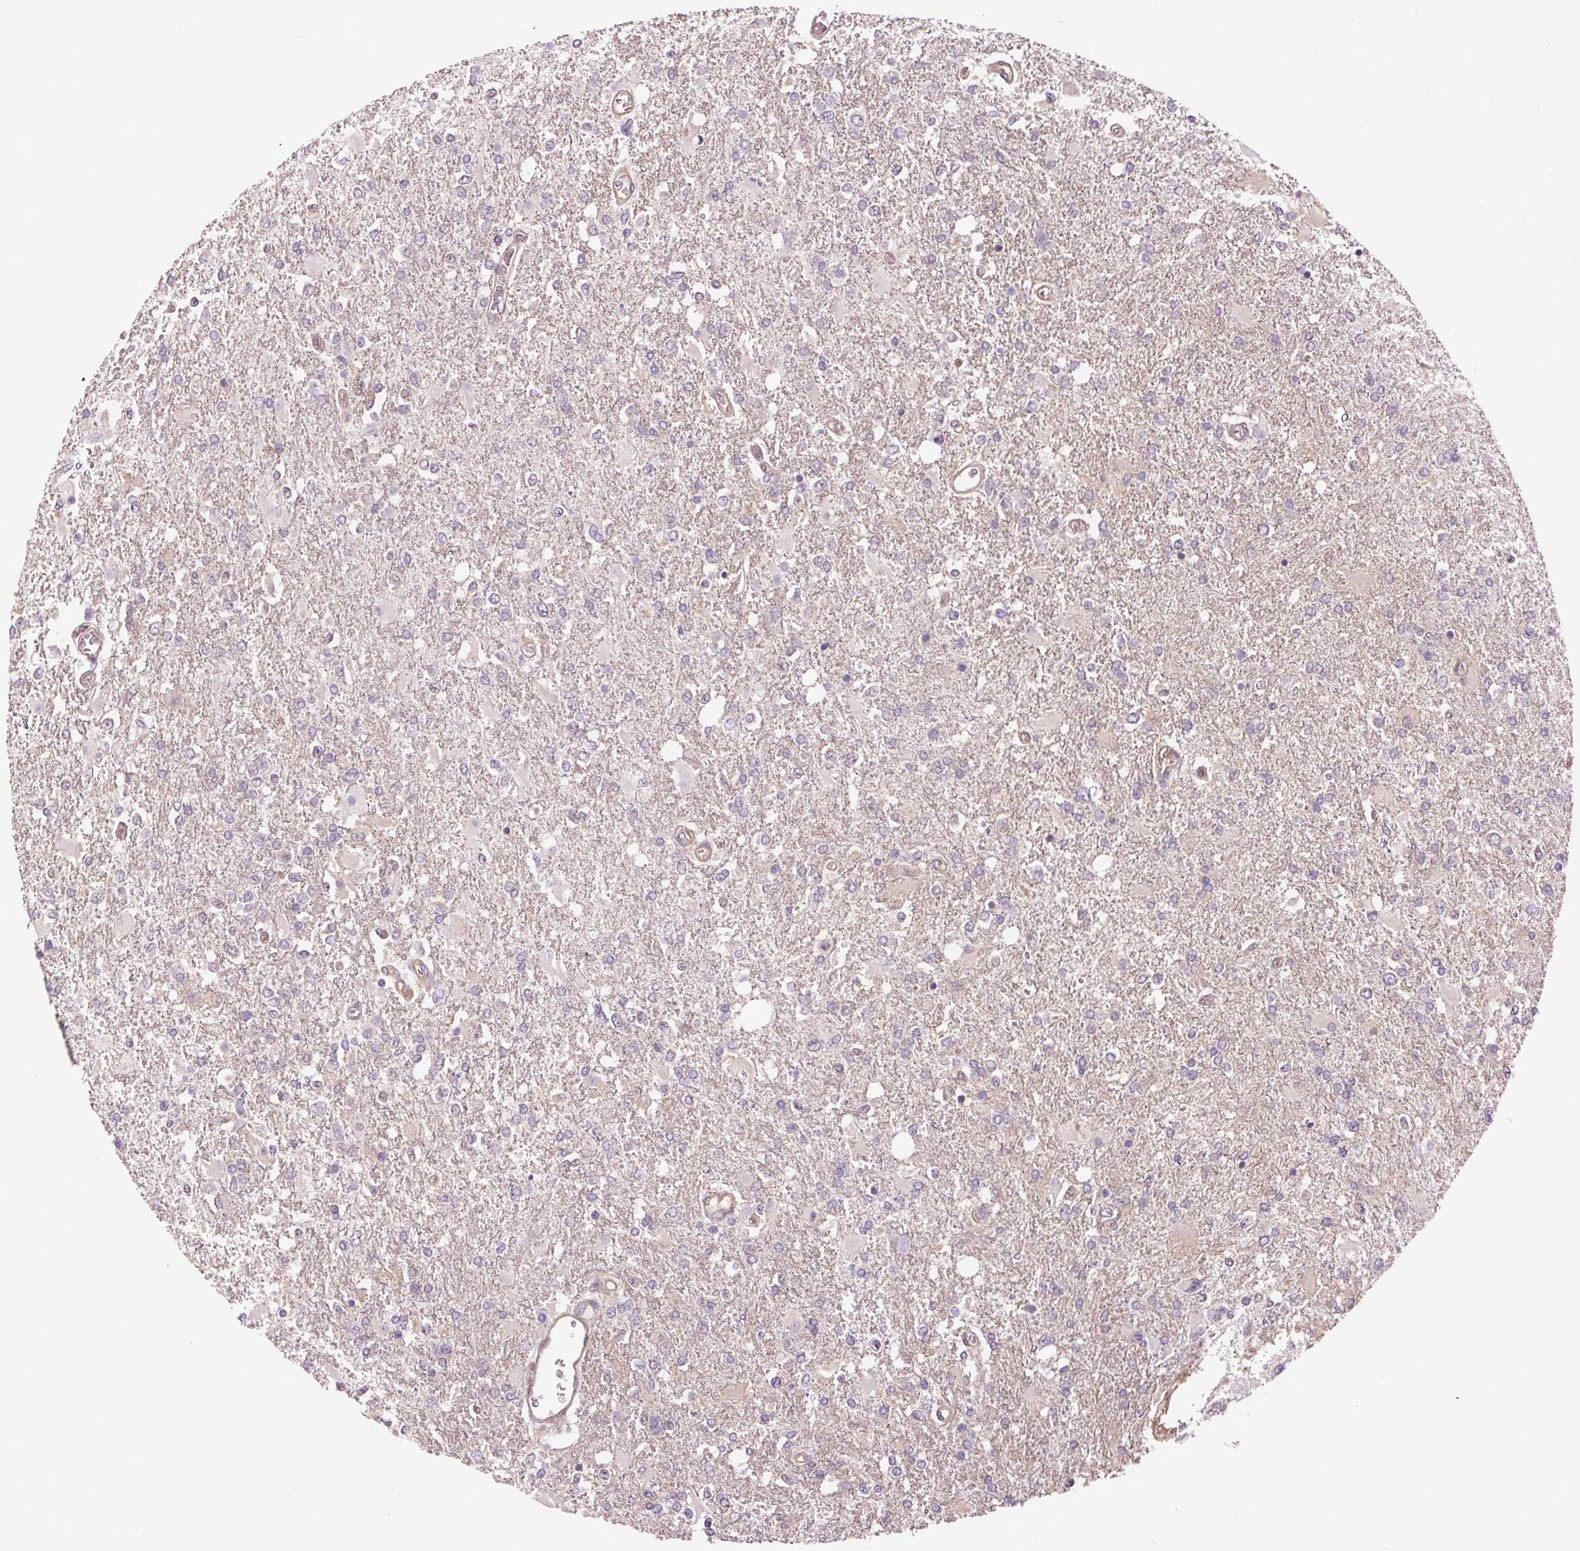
{"staining": {"intensity": "negative", "quantity": "none", "location": "none"}, "tissue": "glioma", "cell_type": "Tumor cells", "image_type": "cancer", "snomed": [{"axis": "morphology", "description": "Glioma, malignant, High grade"}, {"axis": "topography", "description": "Cerebral cortex"}], "caption": "Tumor cells are negative for protein expression in human glioma.", "gene": "SH3RF2", "patient": {"sex": "male", "age": 79}}